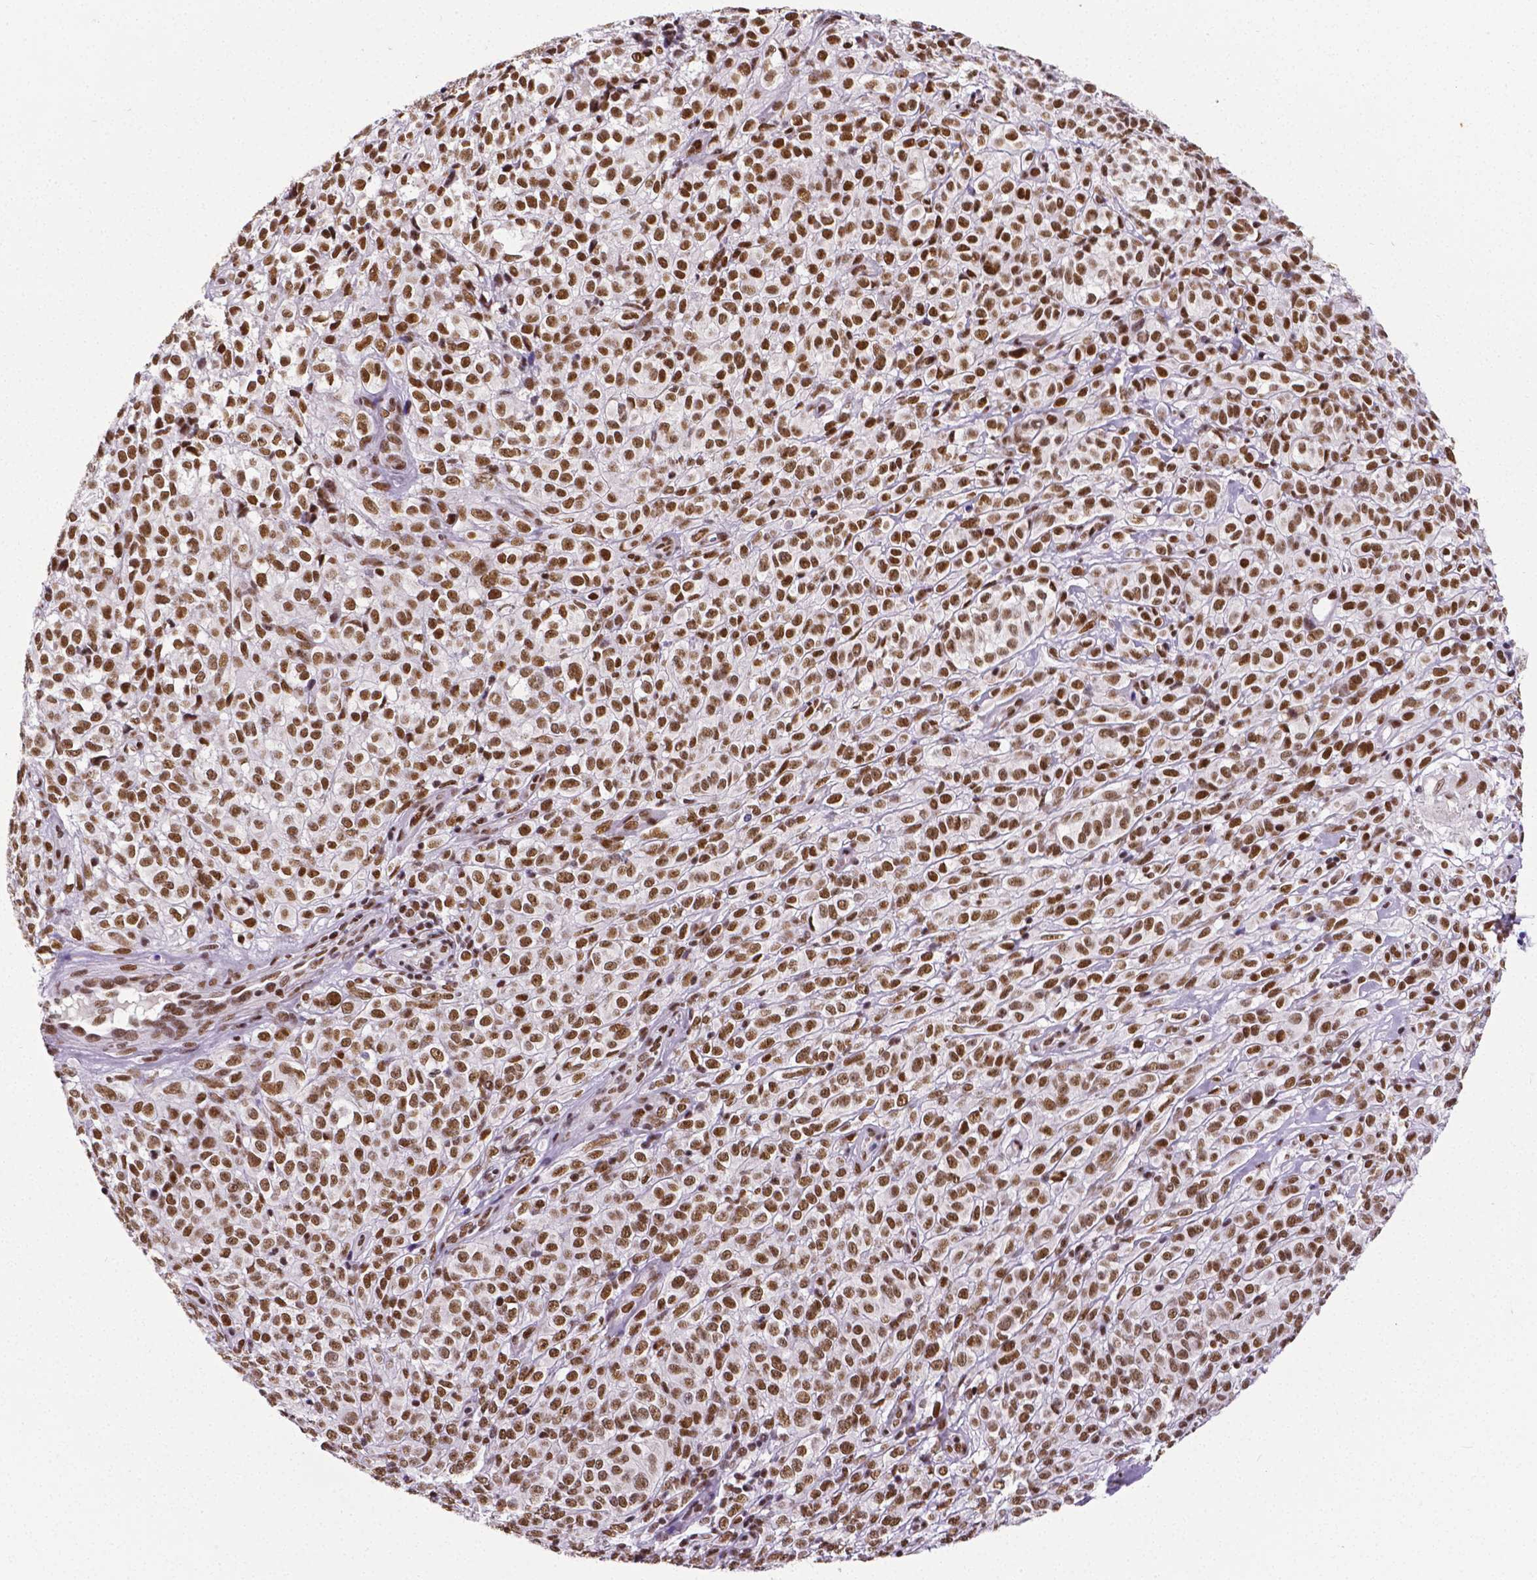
{"staining": {"intensity": "strong", "quantity": ">75%", "location": "nuclear"}, "tissue": "melanoma", "cell_type": "Tumor cells", "image_type": "cancer", "snomed": [{"axis": "morphology", "description": "Malignant melanoma, NOS"}, {"axis": "topography", "description": "Skin"}], "caption": "This histopathology image demonstrates IHC staining of human malignant melanoma, with high strong nuclear expression in approximately >75% of tumor cells.", "gene": "REST", "patient": {"sex": "male", "age": 85}}